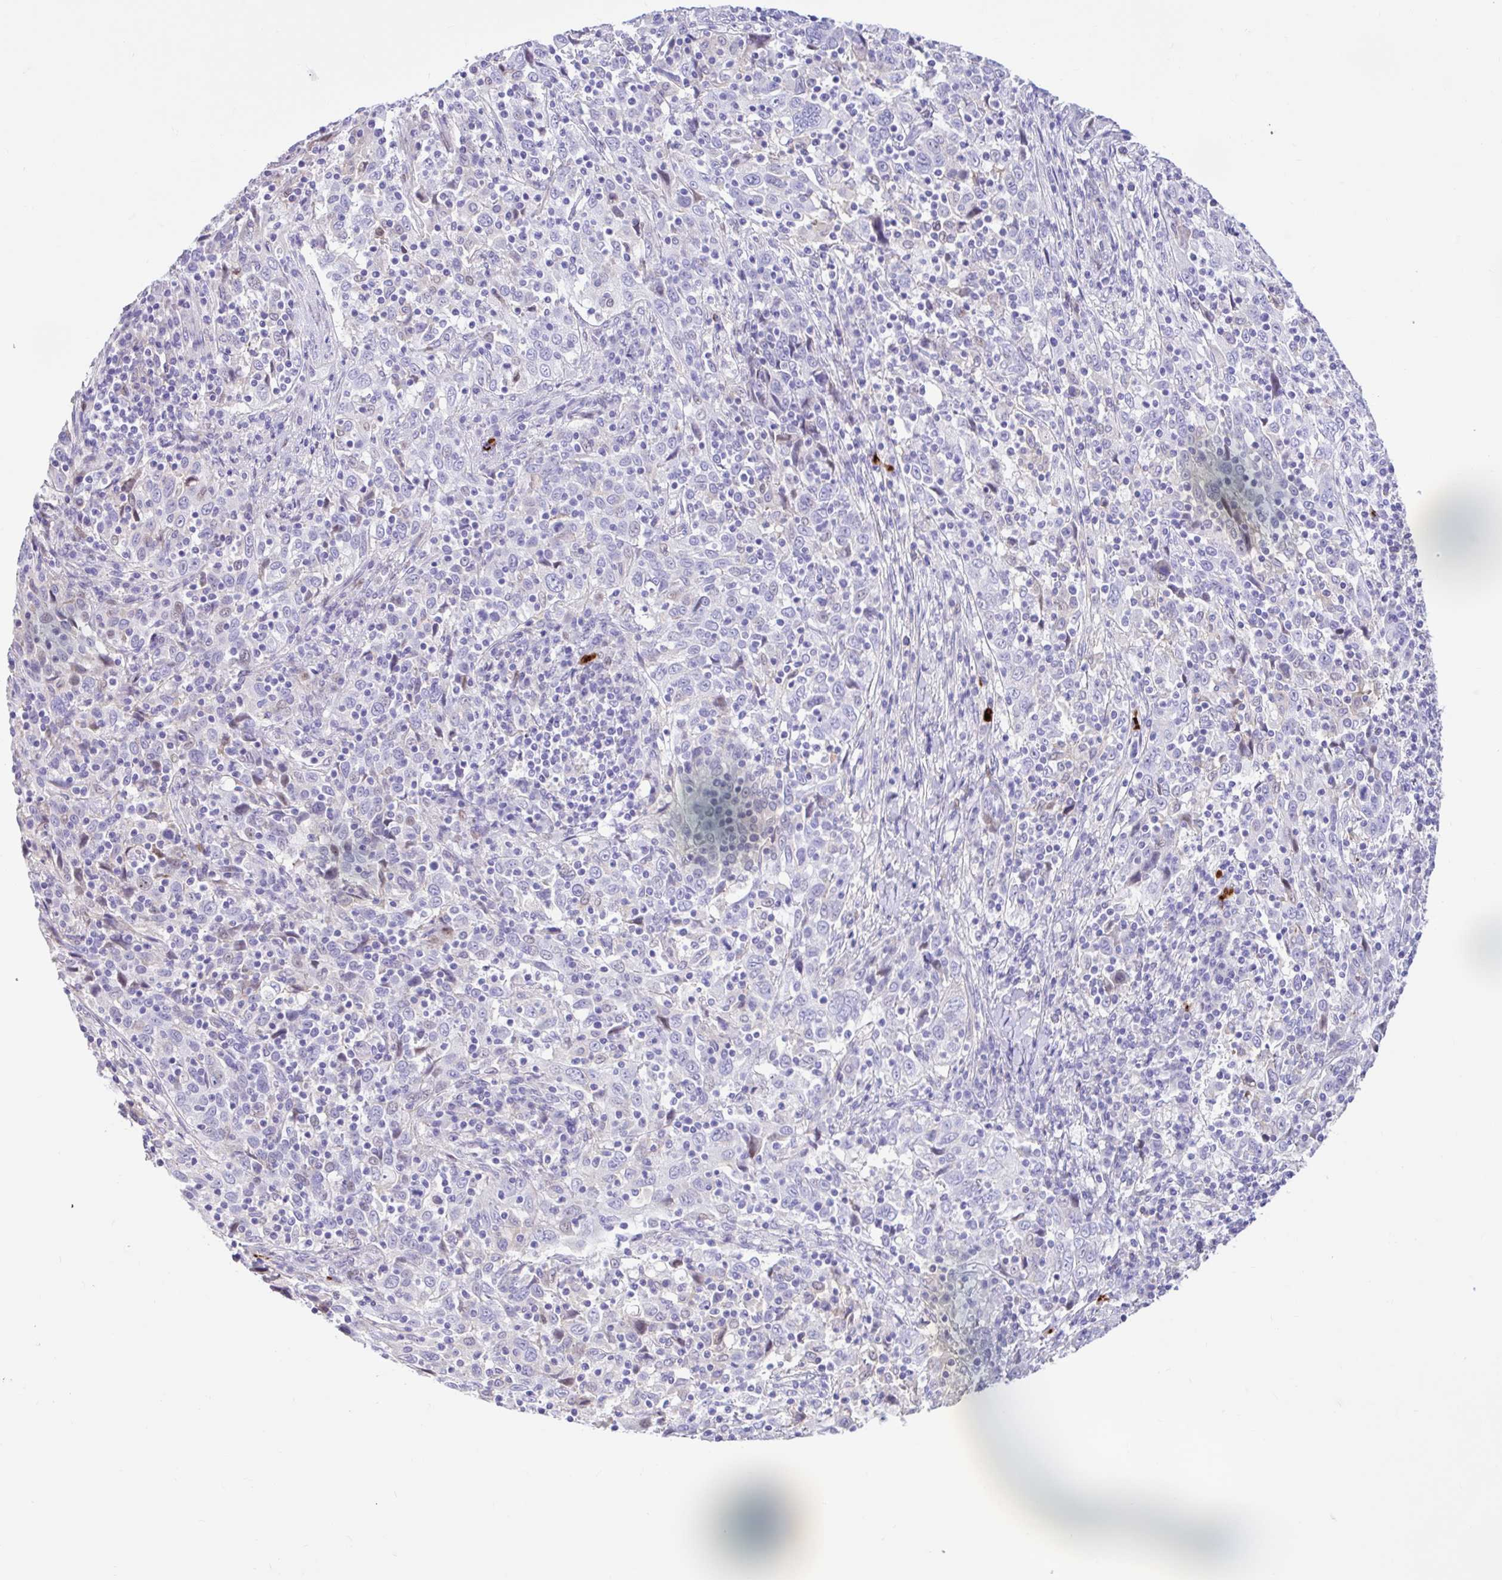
{"staining": {"intensity": "negative", "quantity": "none", "location": "none"}, "tissue": "cervical cancer", "cell_type": "Tumor cells", "image_type": "cancer", "snomed": [{"axis": "morphology", "description": "Squamous cell carcinoma, NOS"}, {"axis": "topography", "description": "Cervix"}], "caption": "Immunohistochemistry of human cervical cancer (squamous cell carcinoma) displays no positivity in tumor cells.", "gene": "NHLH2", "patient": {"sex": "female", "age": 46}}